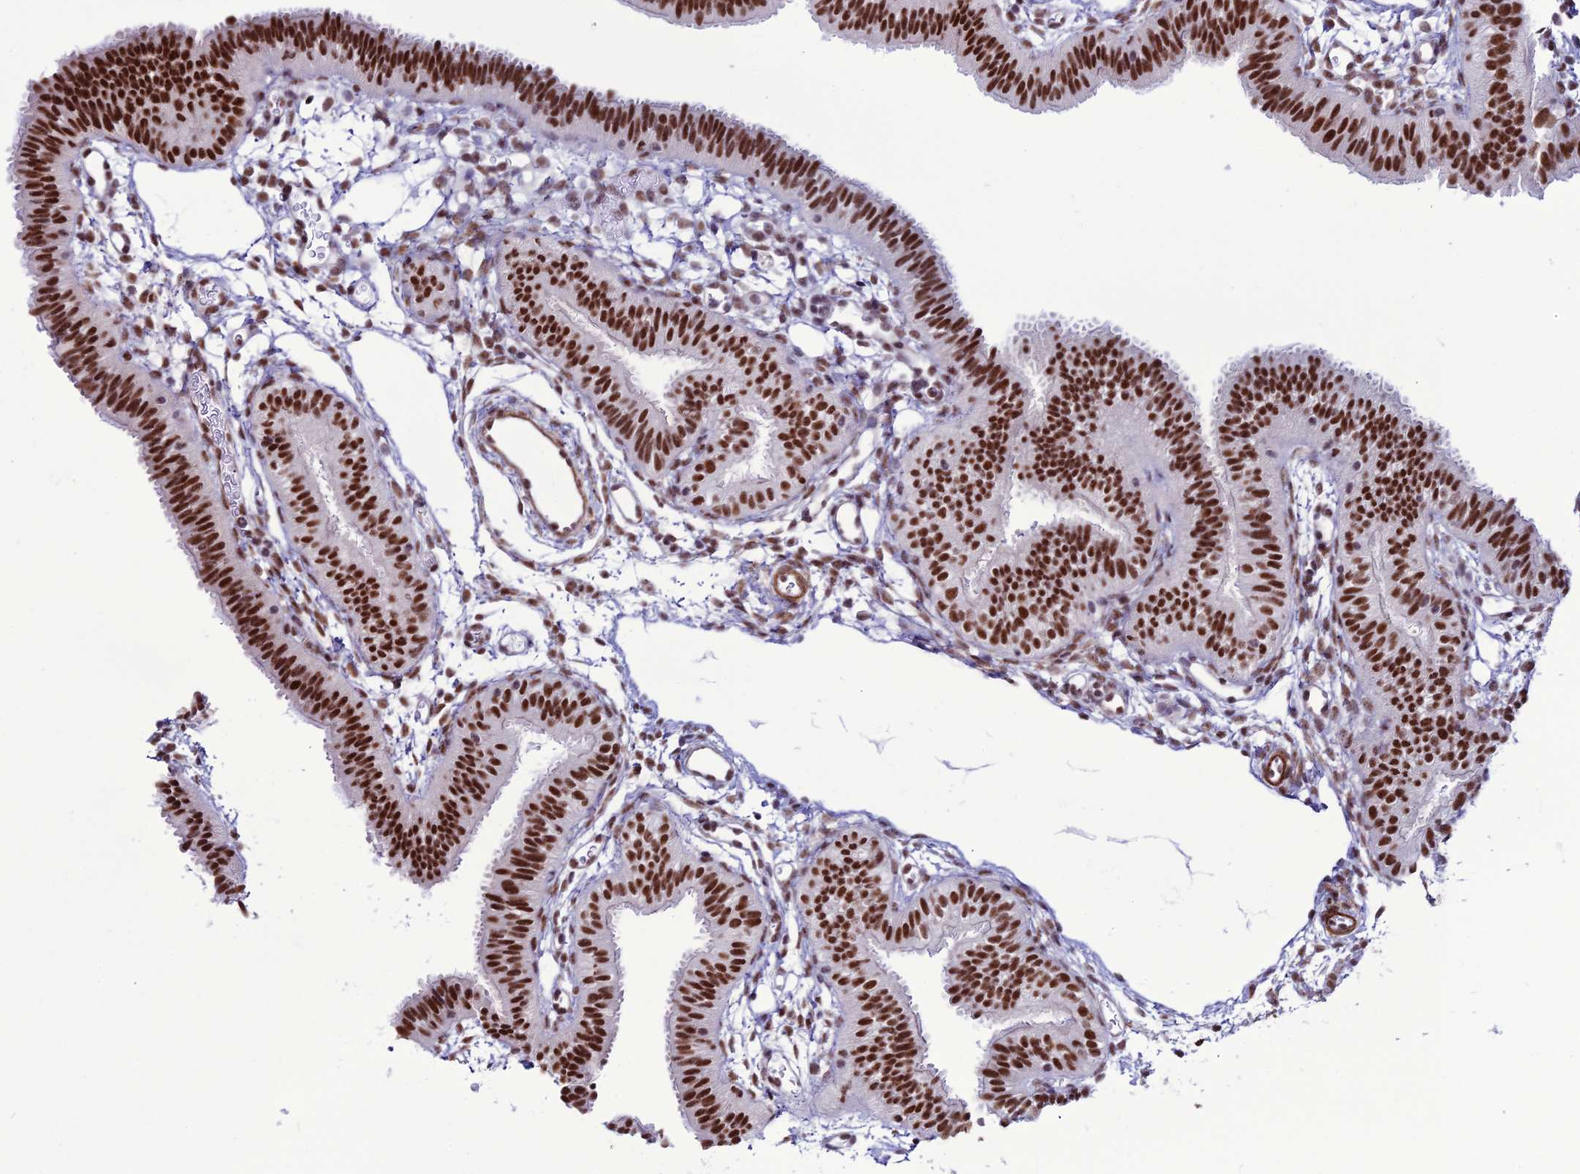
{"staining": {"intensity": "strong", "quantity": ">75%", "location": "nuclear"}, "tissue": "fallopian tube", "cell_type": "Glandular cells", "image_type": "normal", "snomed": [{"axis": "morphology", "description": "Normal tissue, NOS"}, {"axis": "topography", "description": "Fallopian tube"}], "caption": "The image displays staining of benign fallopian tube, revealing strong nuclear protein expression (brown color) within glandular cells. (brown staining indicates protein expression, while blue staining denotes nuclei).", "gene": "U2AF1", "patient": {"sex": "female", "age": 35}}